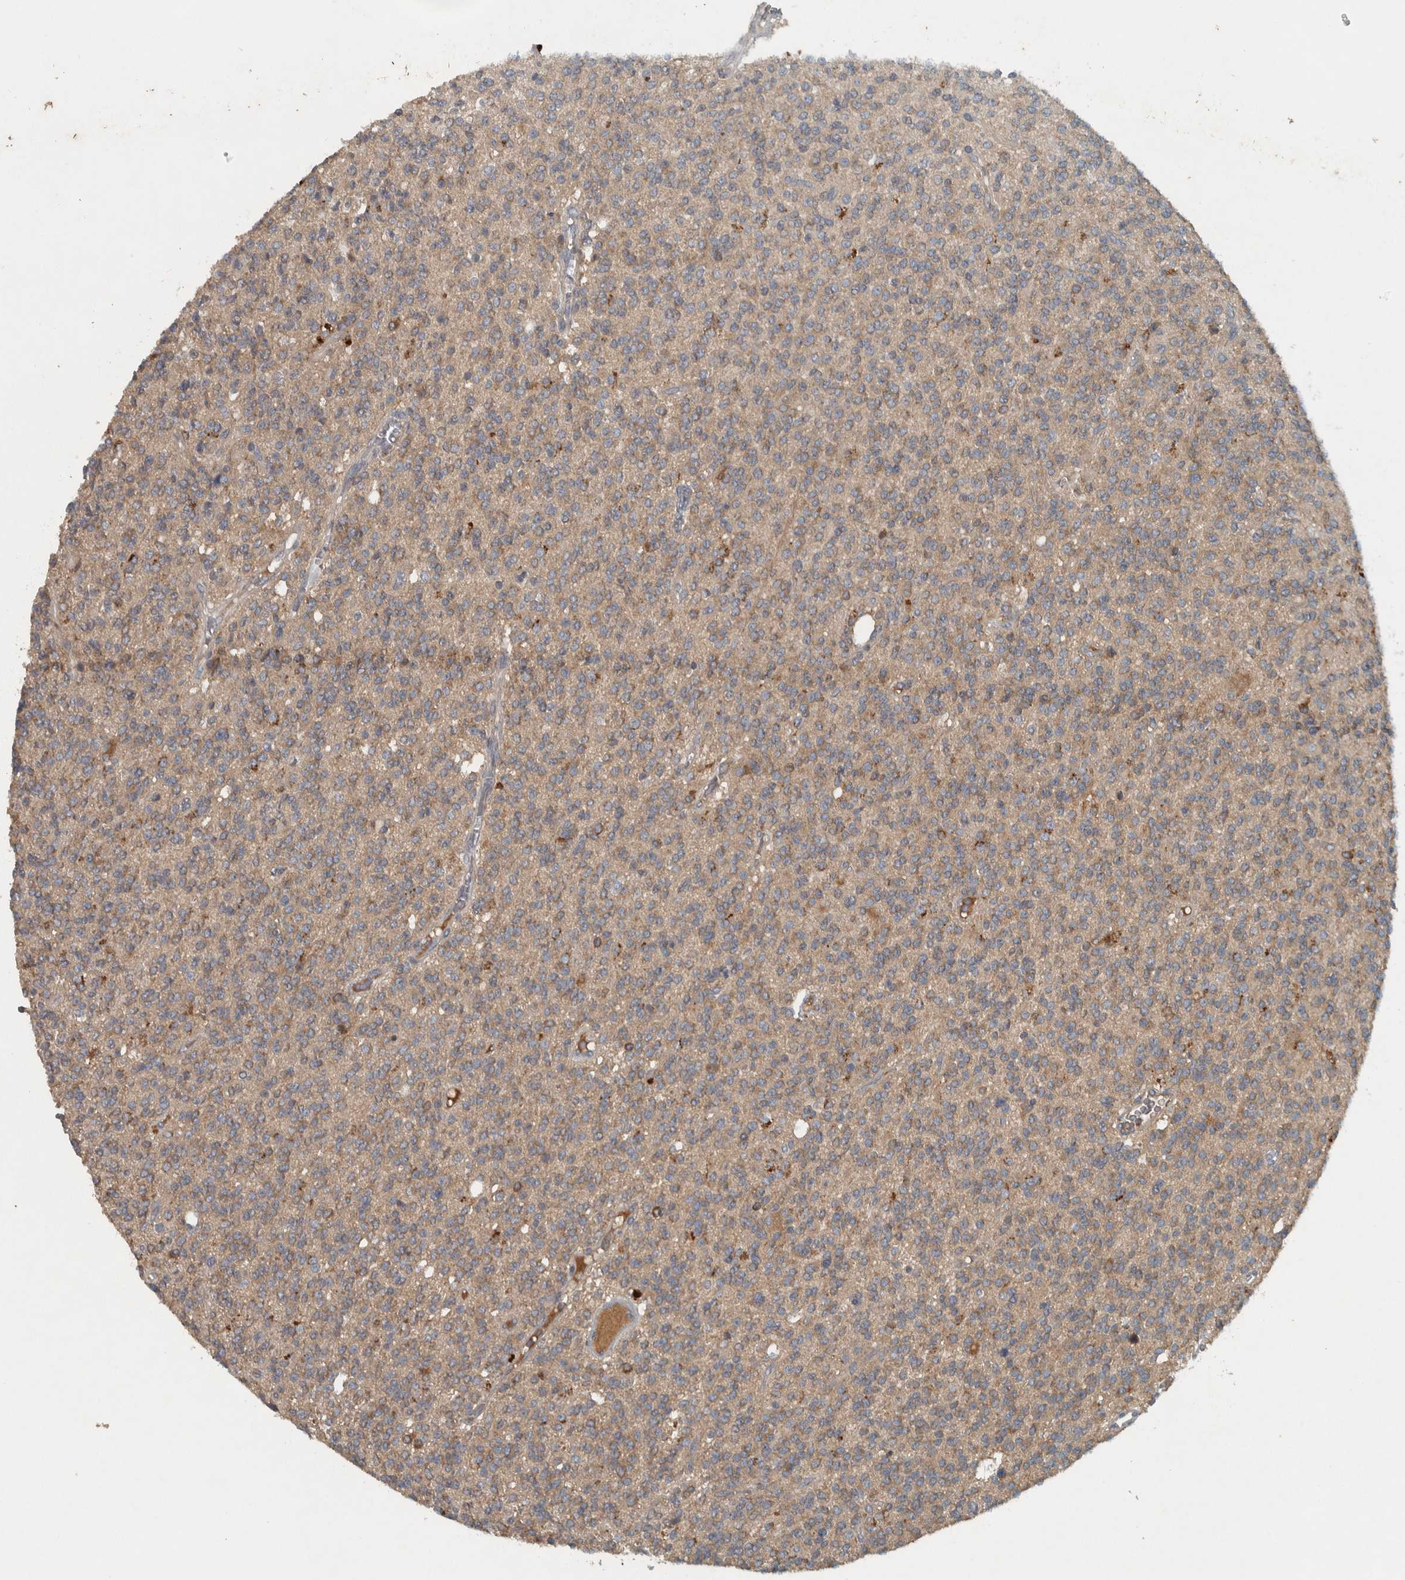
{"staining": {"intensity": "weak", "quantity": "25%-75%", "location": "cytoplasmic/membranous"}, "tissue": "glioma", "cell_type": "Tumor cells", "image_type": "cancer", "snomed": [{"axis": "morphology", "description": "Glioma, malignant, High grade"}, {"axis": "topography", "description": "Brain"}], "caption": "Immunohistochemistry (IHC) histopathology image of glioma stained for a protein (brown), which demonstrates low levels of weak cytoplasmic/membranous staining in approximately 25%-75% of tumor cells.", "gene": "CLCN2", "patient": {"sex": "male", "age": 34}}